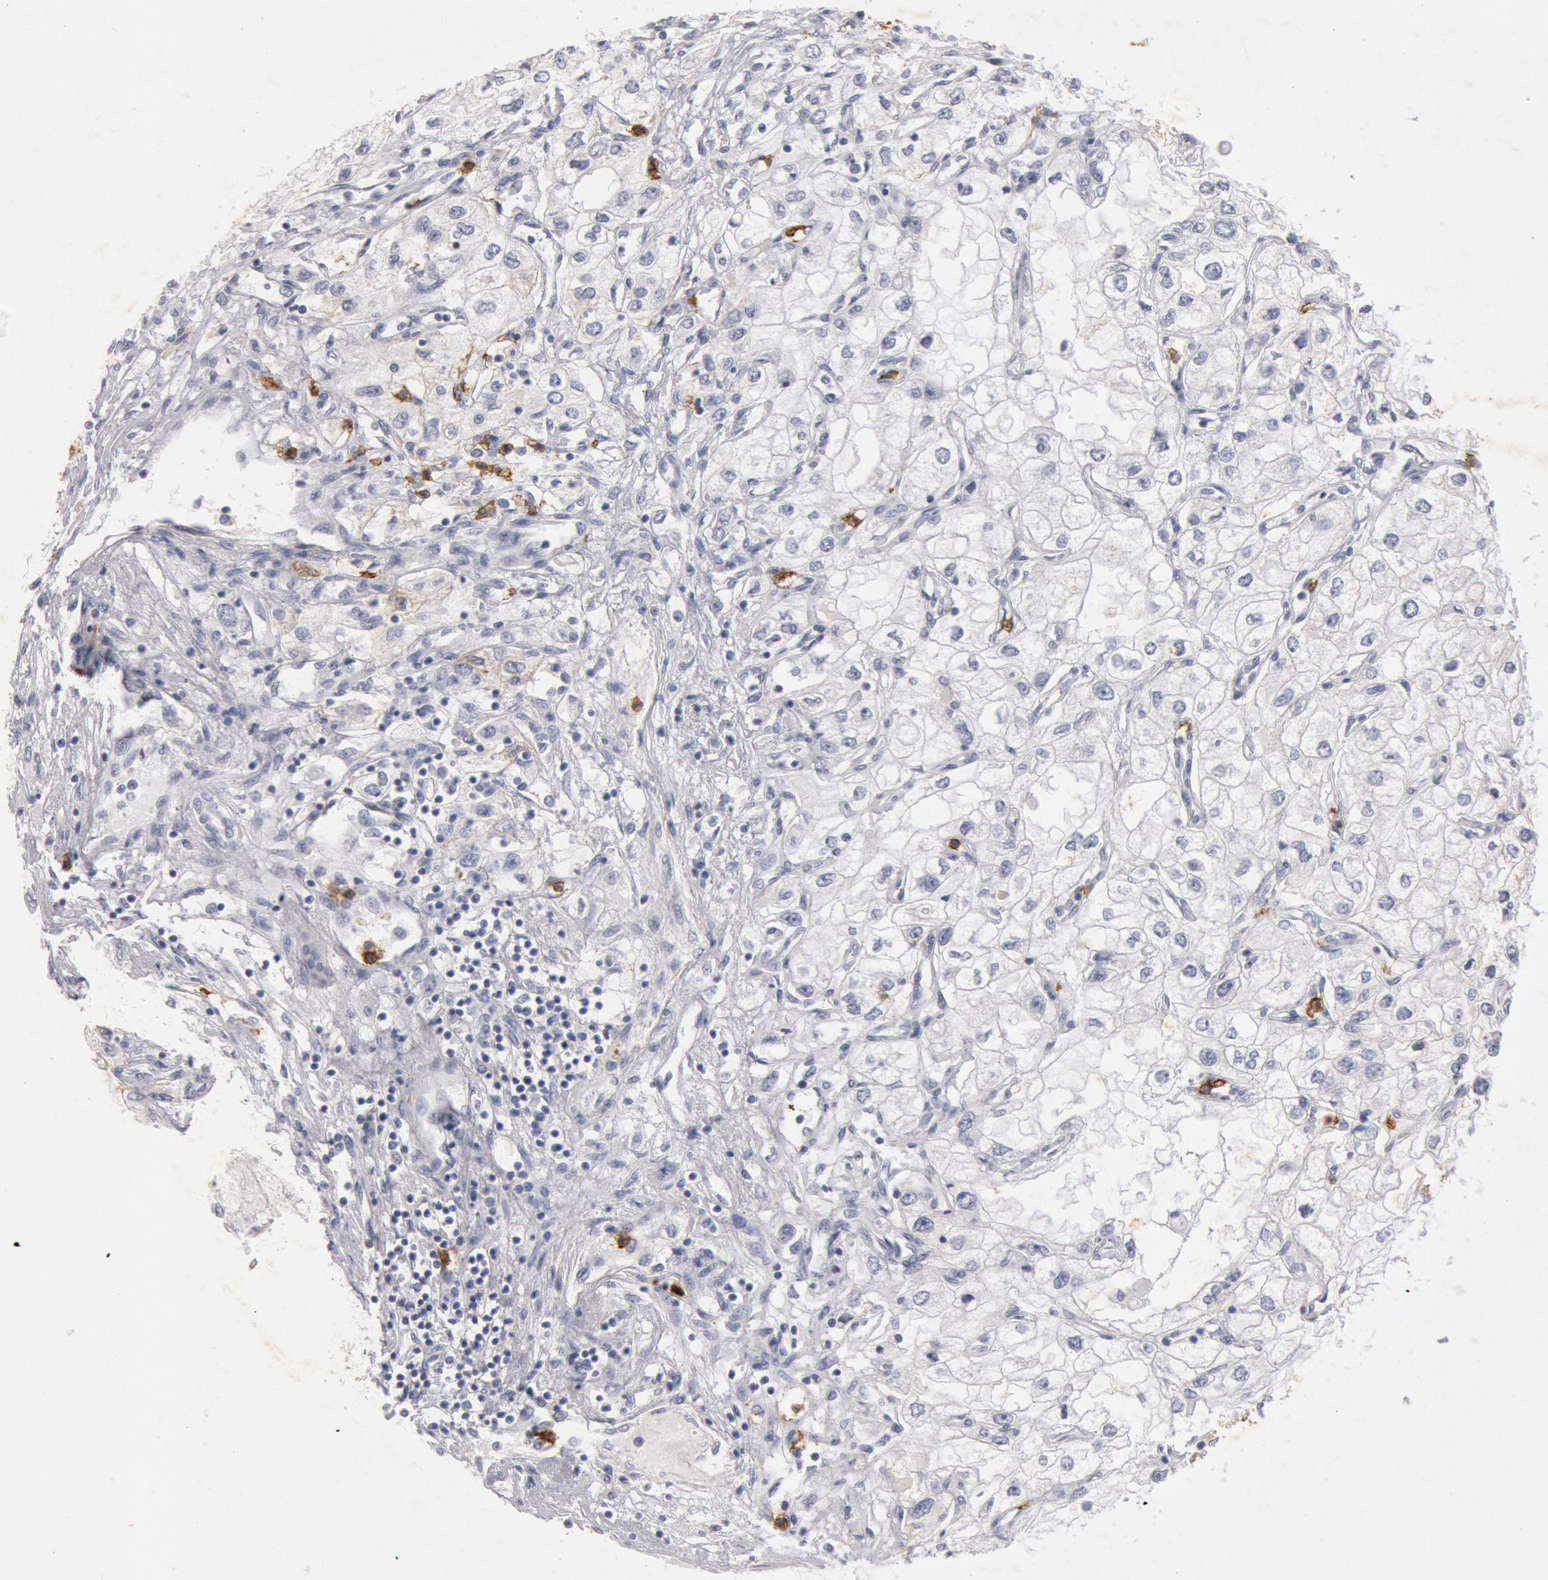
{"staining": {"intensity": "negative", "quantity": "none", "location": "none"}, "tissue": "renal cancer", "cell_type": "Tumor cells", "image_type": "cancer", "snomed": [{"axis": "morphology", "description": "Adenocarcinoma, NOS"}, {"axis": "topography", "description": "Kidney"}], "caption": "The histopathology image shows no staining of tumor cells in renal adenocarcinoma.", "gene": "FOXA2", "patient": {"sex": "male", "age": 57}}